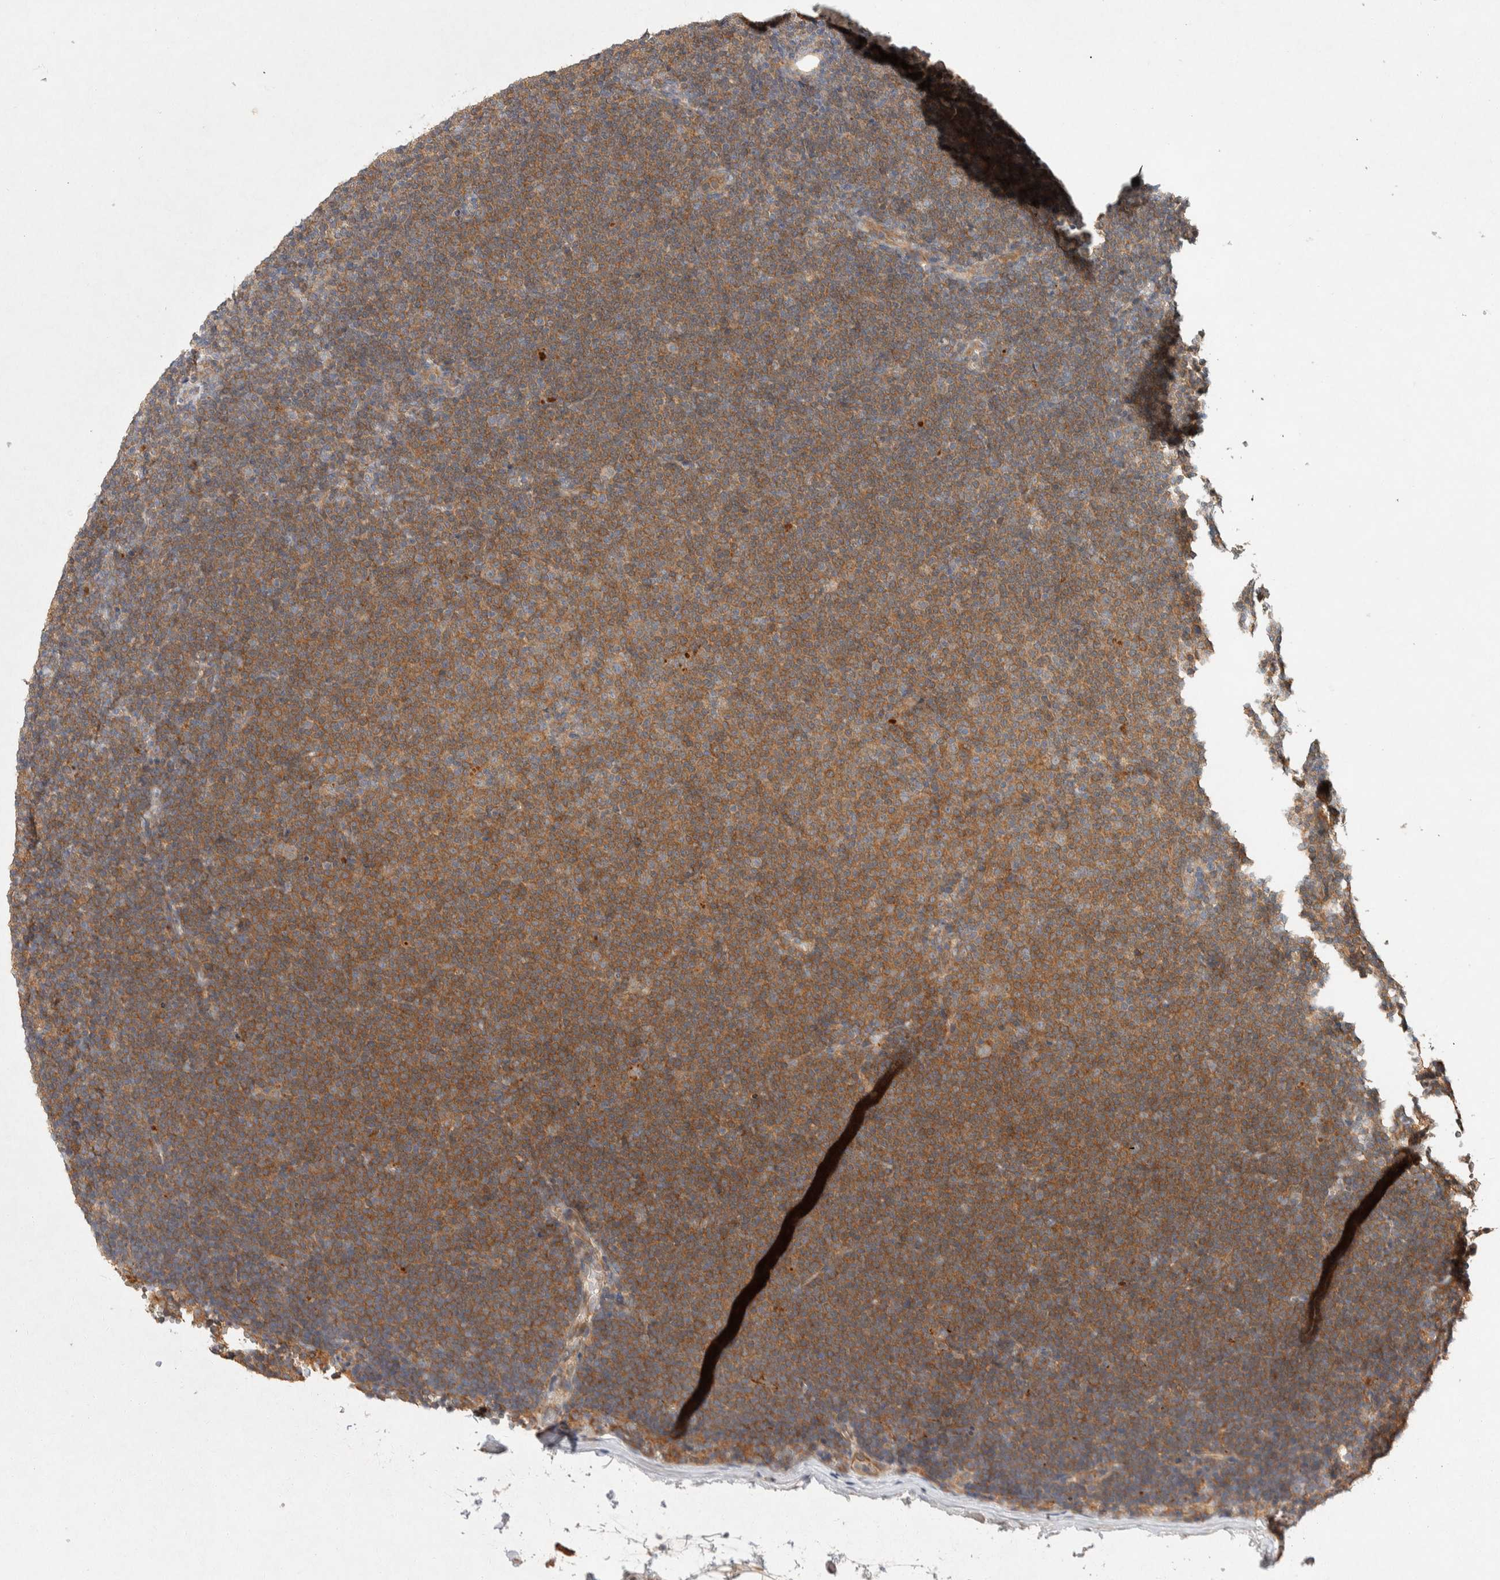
{"staining": {"intensity": "moderate", "quantity": ">75%", "location": "cytoplasmic/membranous"}, "tissue": "lymphoma", "cell_type": "Tumor cells", "image_type": "cancer", "snomed": [{"axis": "morphology", "description": "Malignant lymphoma, non-Hodgkin's type, Low grade"}, {"axis": "topography", "description": "Lymph node"}], "caption": "Protein expression analysis of human malignant lymphoma, non-Hodgkin's type (low-grade) reveals moderate cytoplasmic/membranous positivity in about >75% of tumor cells. (Brightfield microscopy of DAB IHC at high magnification).", "gene": "PXK", "patient": {"sex": "female", "age": 53}}